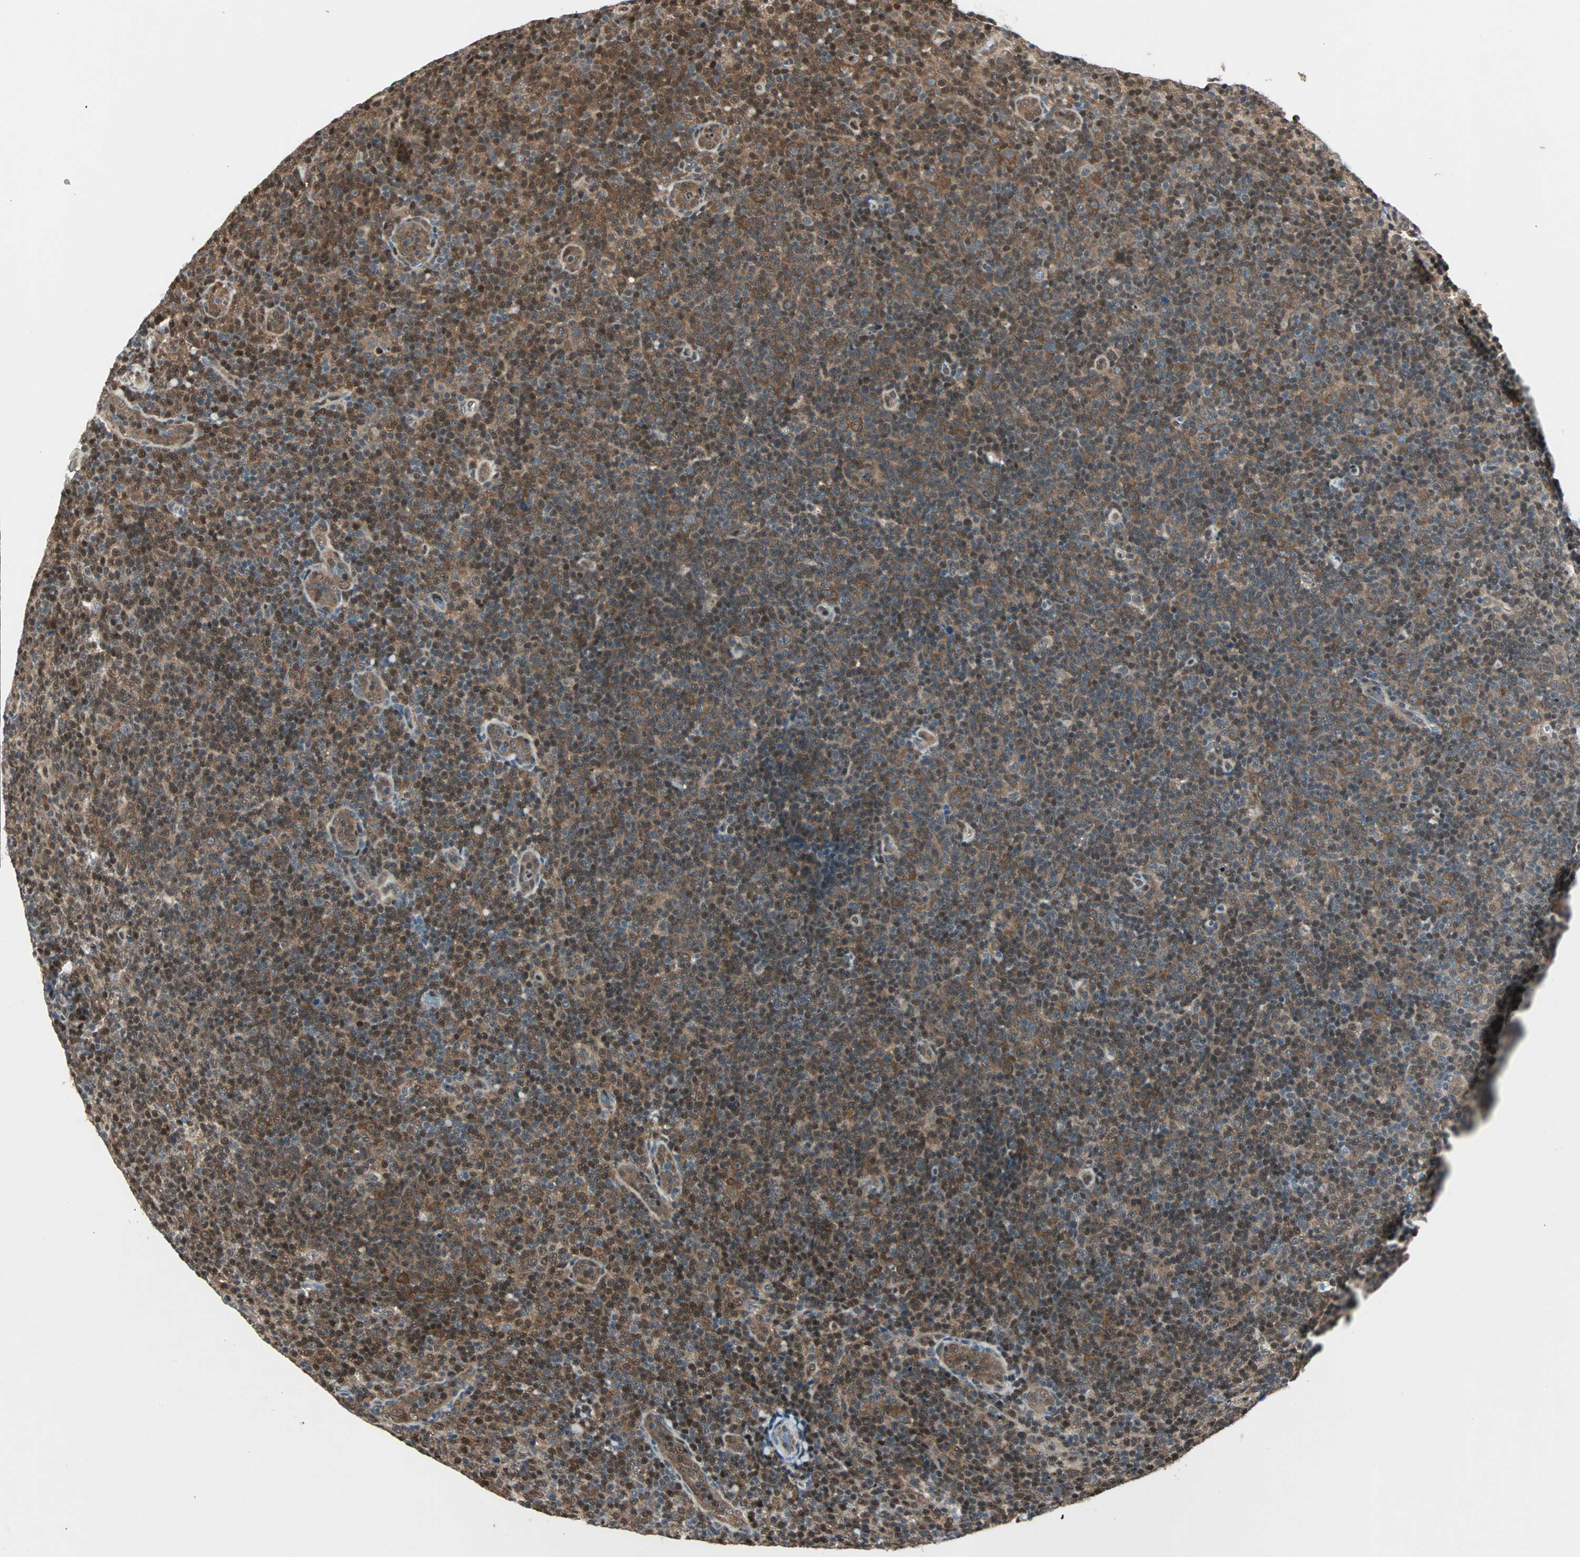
{"staining": {"intensity": "moderate", "quantity": ">75%", "location": "cytoplasmic/membranous,nuclear"}, "tissue": "lymphoma", "cell_type": "Tumor cells", "image_type": "cancer", "snomed": [{"axis": "morphology", "description": "Malignant lymphoma, non-Hodgkin's type, Low grade"}, {"axis": "topography", "description": "Lymph node"}], "caption": "Malignant lymphoma, non-Hodgkin's type (low-grade) stained with a protein marker demonstrates moderate staining in tumor cells.", "gene": "ACLY", "patient": {"sex": "male", "age": 83}}